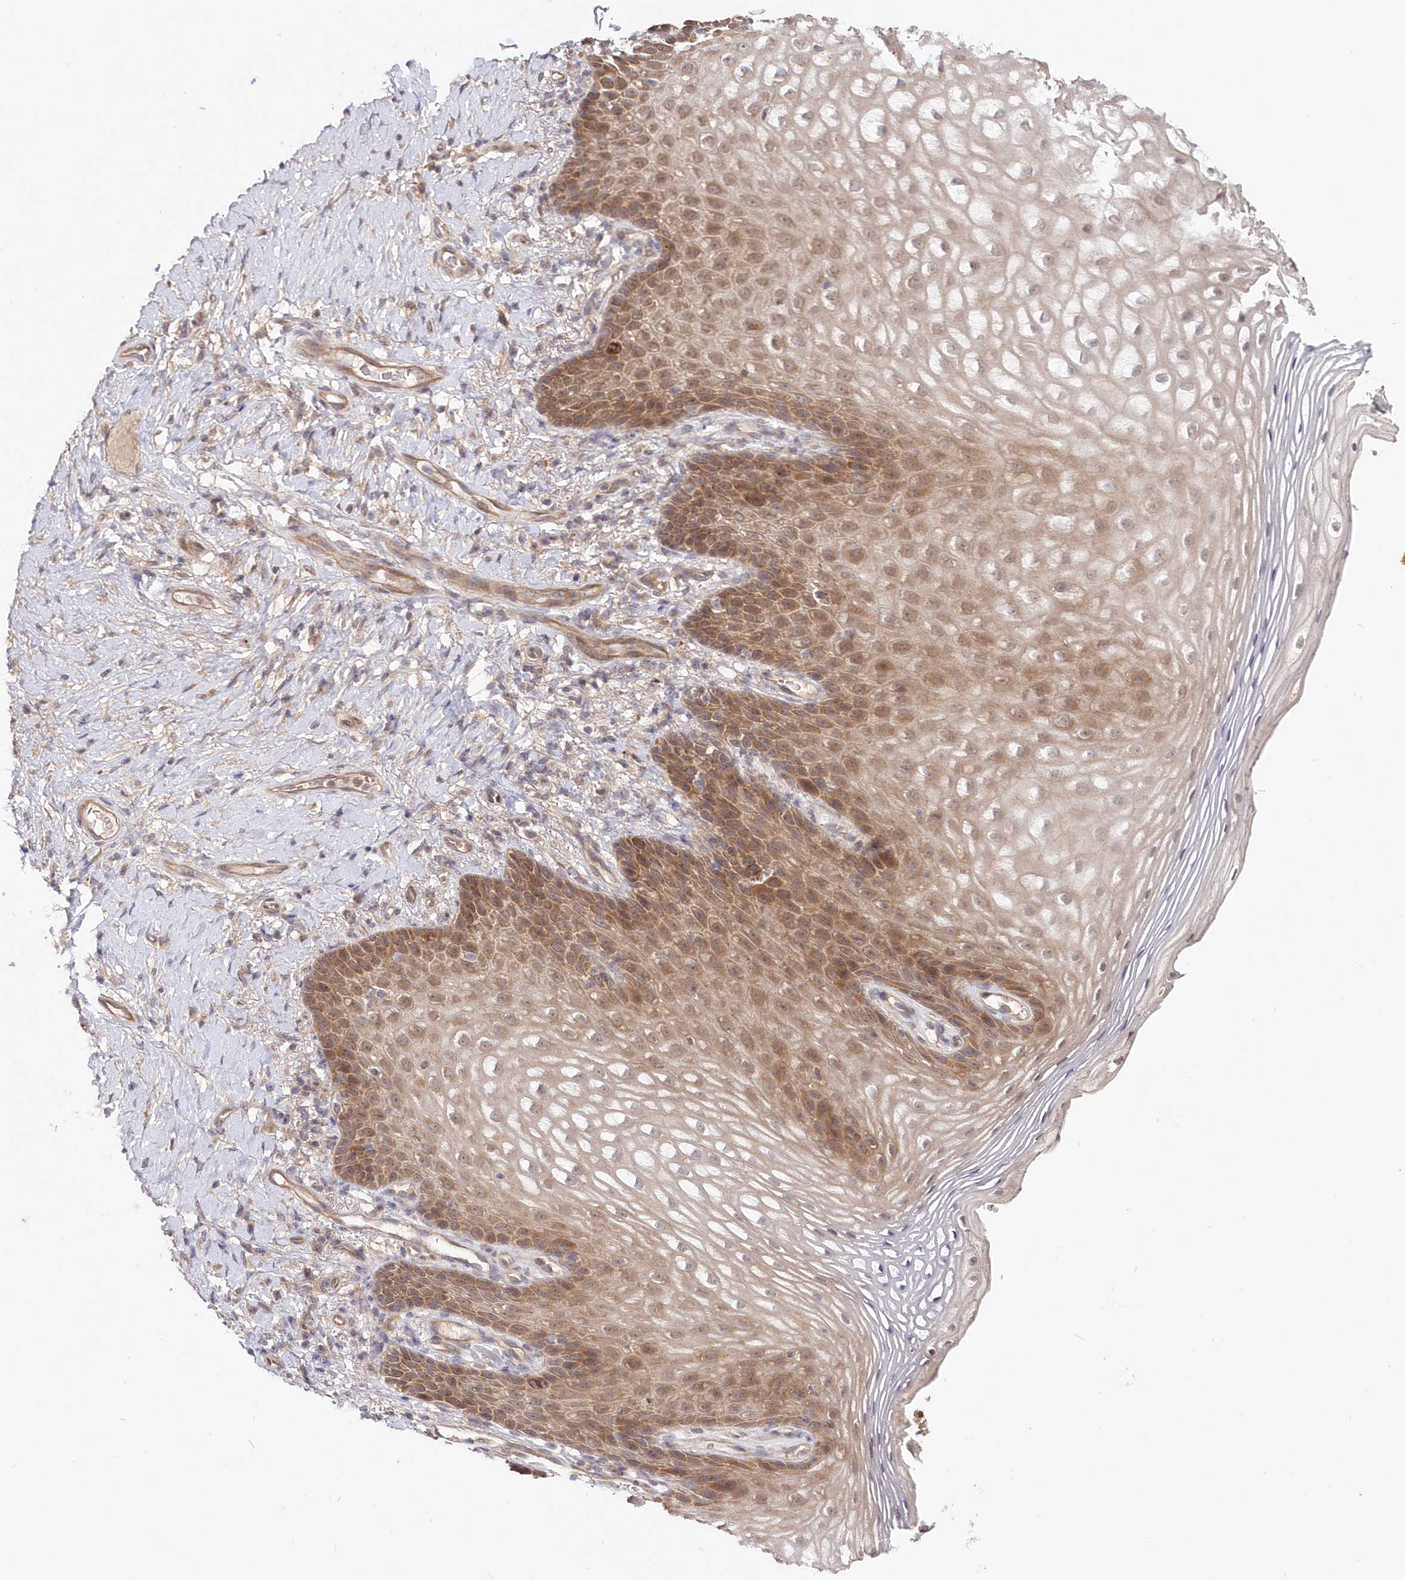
{"staining": {"intensity": "moderate", "quantity": ">75%", "location": "cytoplasmic/membranous"}, "tissue": "vagina", "cell_type": "Squamous epithelial cells", "image_type": "normal", "snomed": [{"axis": "morphology", "description": "Normal tissue, NOS"}, {"axis": "topography", "description": "Vagina"}], "caption": "The photomicrograph displays immunohistochemical staining of normal vagina. There is moderate cytoplasmic/membranous staining is seen in about >75% of squamous epithelial cells.", "gene": "KATNA1", "patient": {"sex": "female", "age": 60}}